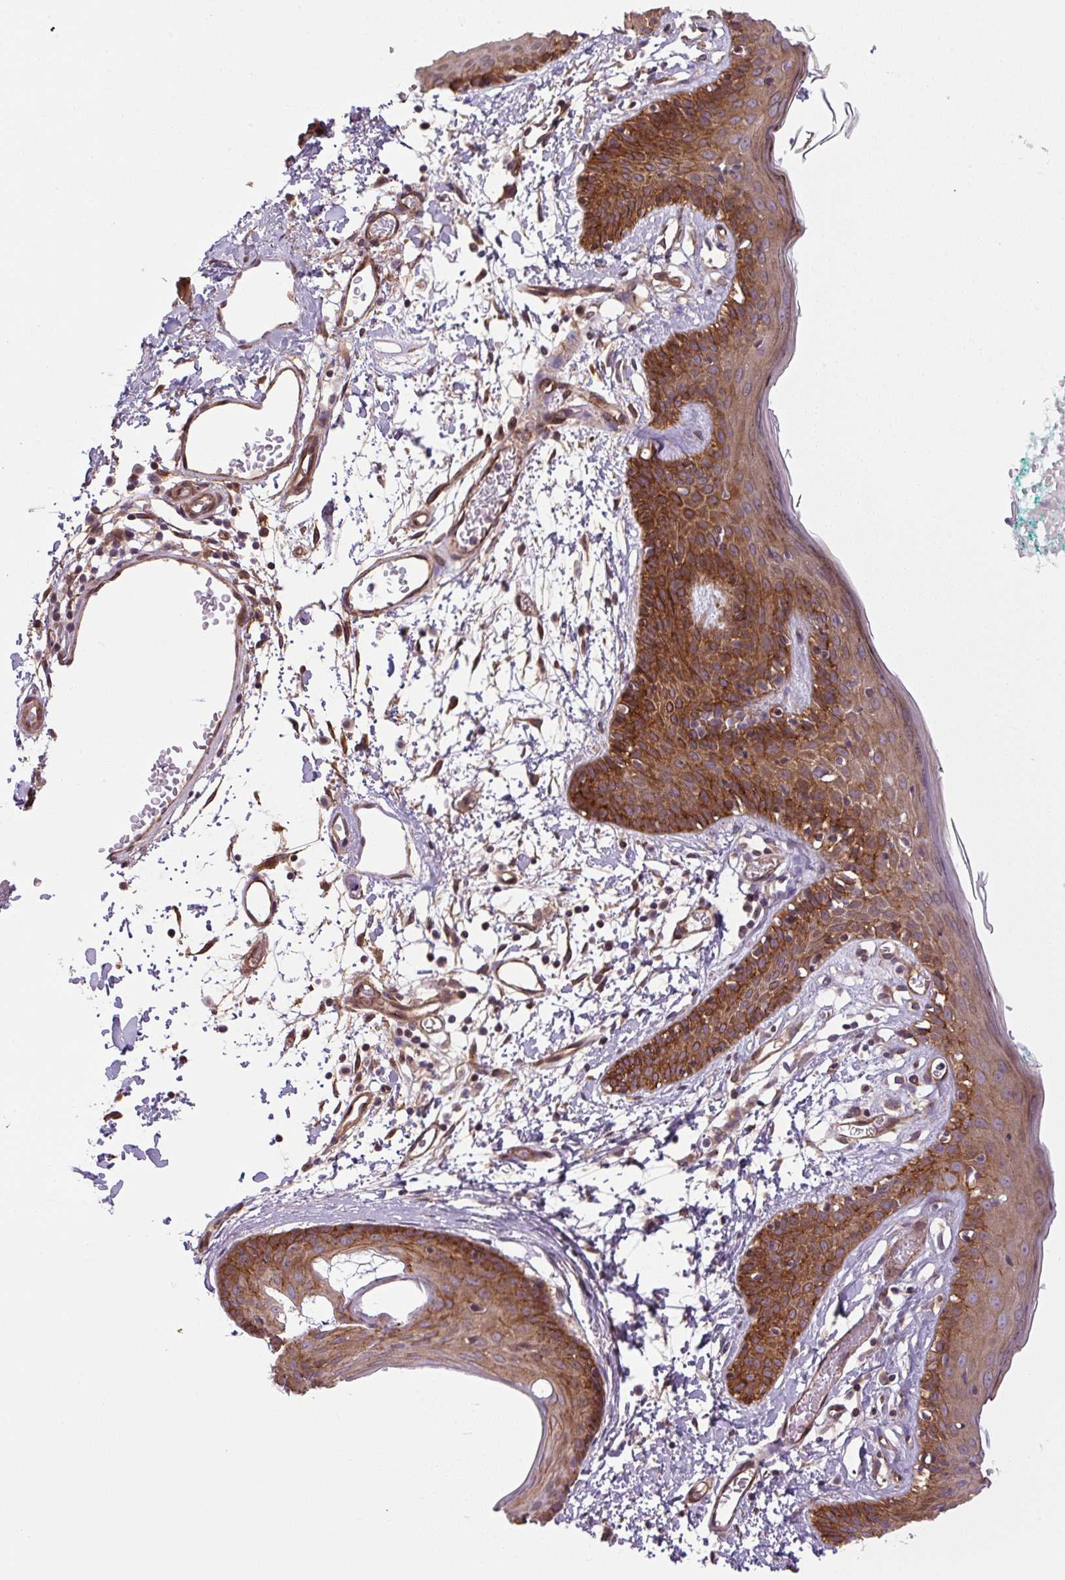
{"staining": {"intensity": "moderate", "quantity": ">75%", "location": "cytoplasmic/membranous"}, "tissue": "skin", "cell_type": "Fibroblasts", "image_type": "normal", "snomed": [{"axis": "morphology", "description": "Normal tissue, NOS"}, {"axis": "topography", "description": "Skin"}], "caption": "A medium amount of moderate cytoplasmic/membranous expression is appreciated in approximately >75% of fibroblasts in unremarkable skin.", "gene": "SEPTIN10", "patient": {"sex": "male", "age": 79}}